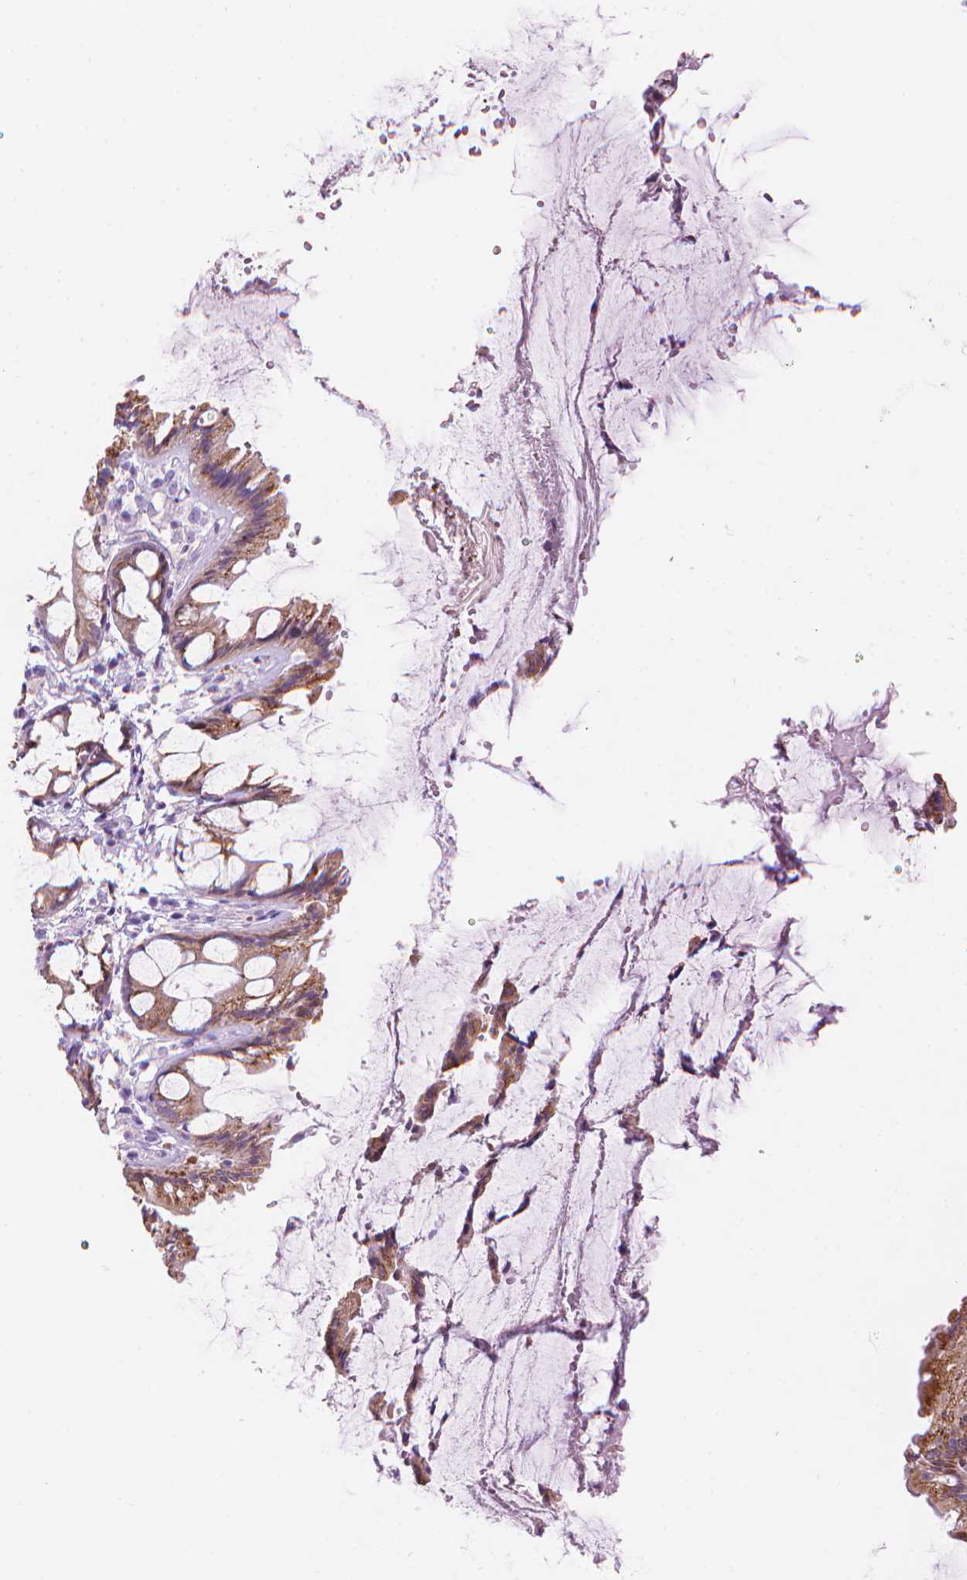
{"staining": {"intensity": "moderate", "quantity": "25%-75%", "location": "cytoplasmic/membranous"}, "tissue": "rectum", "cell_type": "Glandular cells", "image_type": "normal", "snomed": [{"axis": "morphology", "description": "Normal tissue, NOS"}, {"axis": "topography", "description": "Rectum"}], "caption": "This is a micrograph of immunohistochemistry (IHC) staining of normal rectum, which shows moderate expression in the cytoplasmic/membranous of glandular cells.", "gene": "TTC29", "patient": {"sex": "female", "age": 62}}